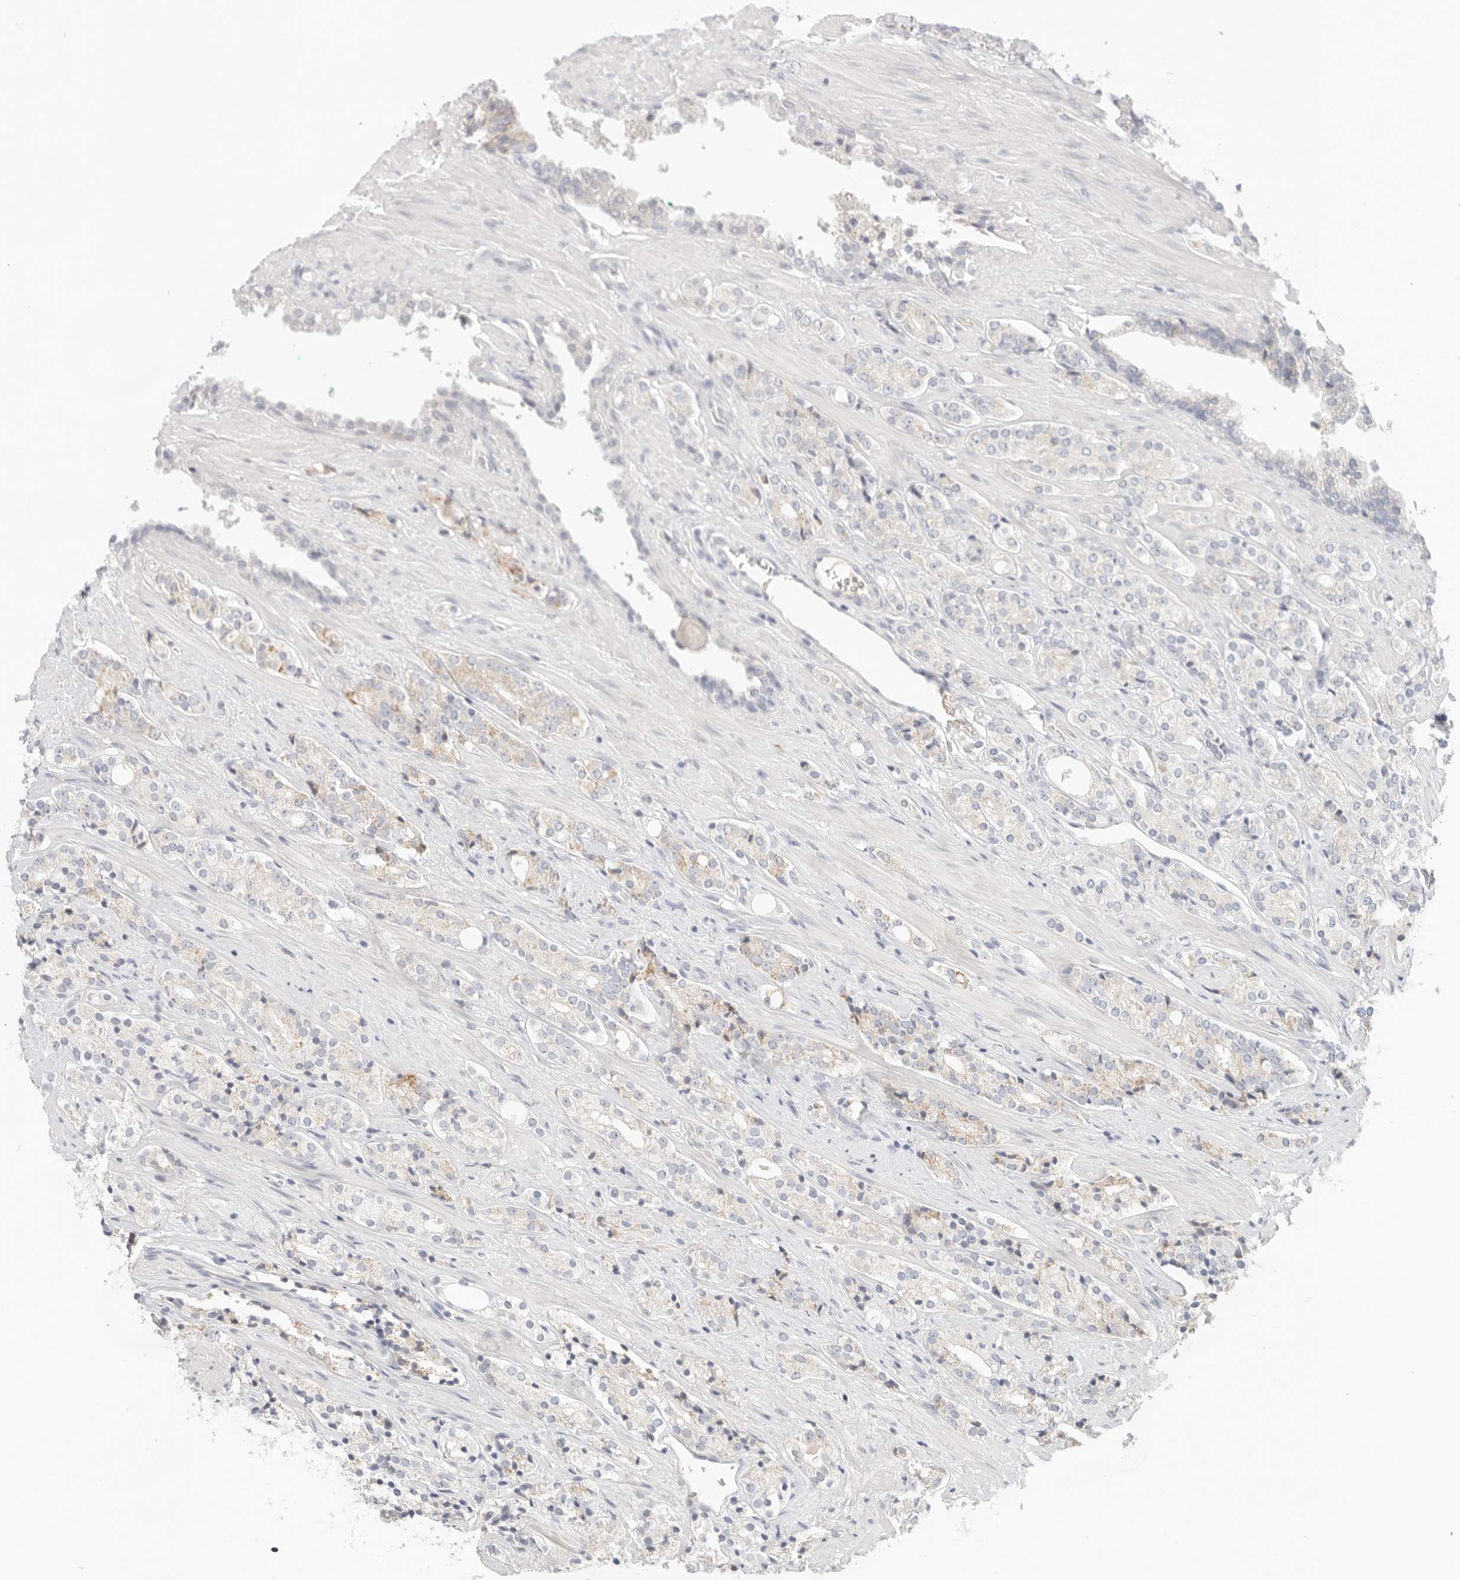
{"staining": {"intensity": "weak", "quantity": "<25%", "location": "cytoplasmic/membranous"}, "tissue": "prostate cancer", "cell_type": "Tumor cells", "image_type": "cancer", "snomed": [{"axis": "morphology", "description": "Adenocarcinoma, High grade"}, {"axis": "topography", "description": "Prostate"}], "caption": "Histopathology image shows no protein positivity in tumor cells of prostate cancer (adenocarcinoma (high-grade)) tissue.", "gene": "SPHK1", "patient": {"sex": "male", "age": 71}}